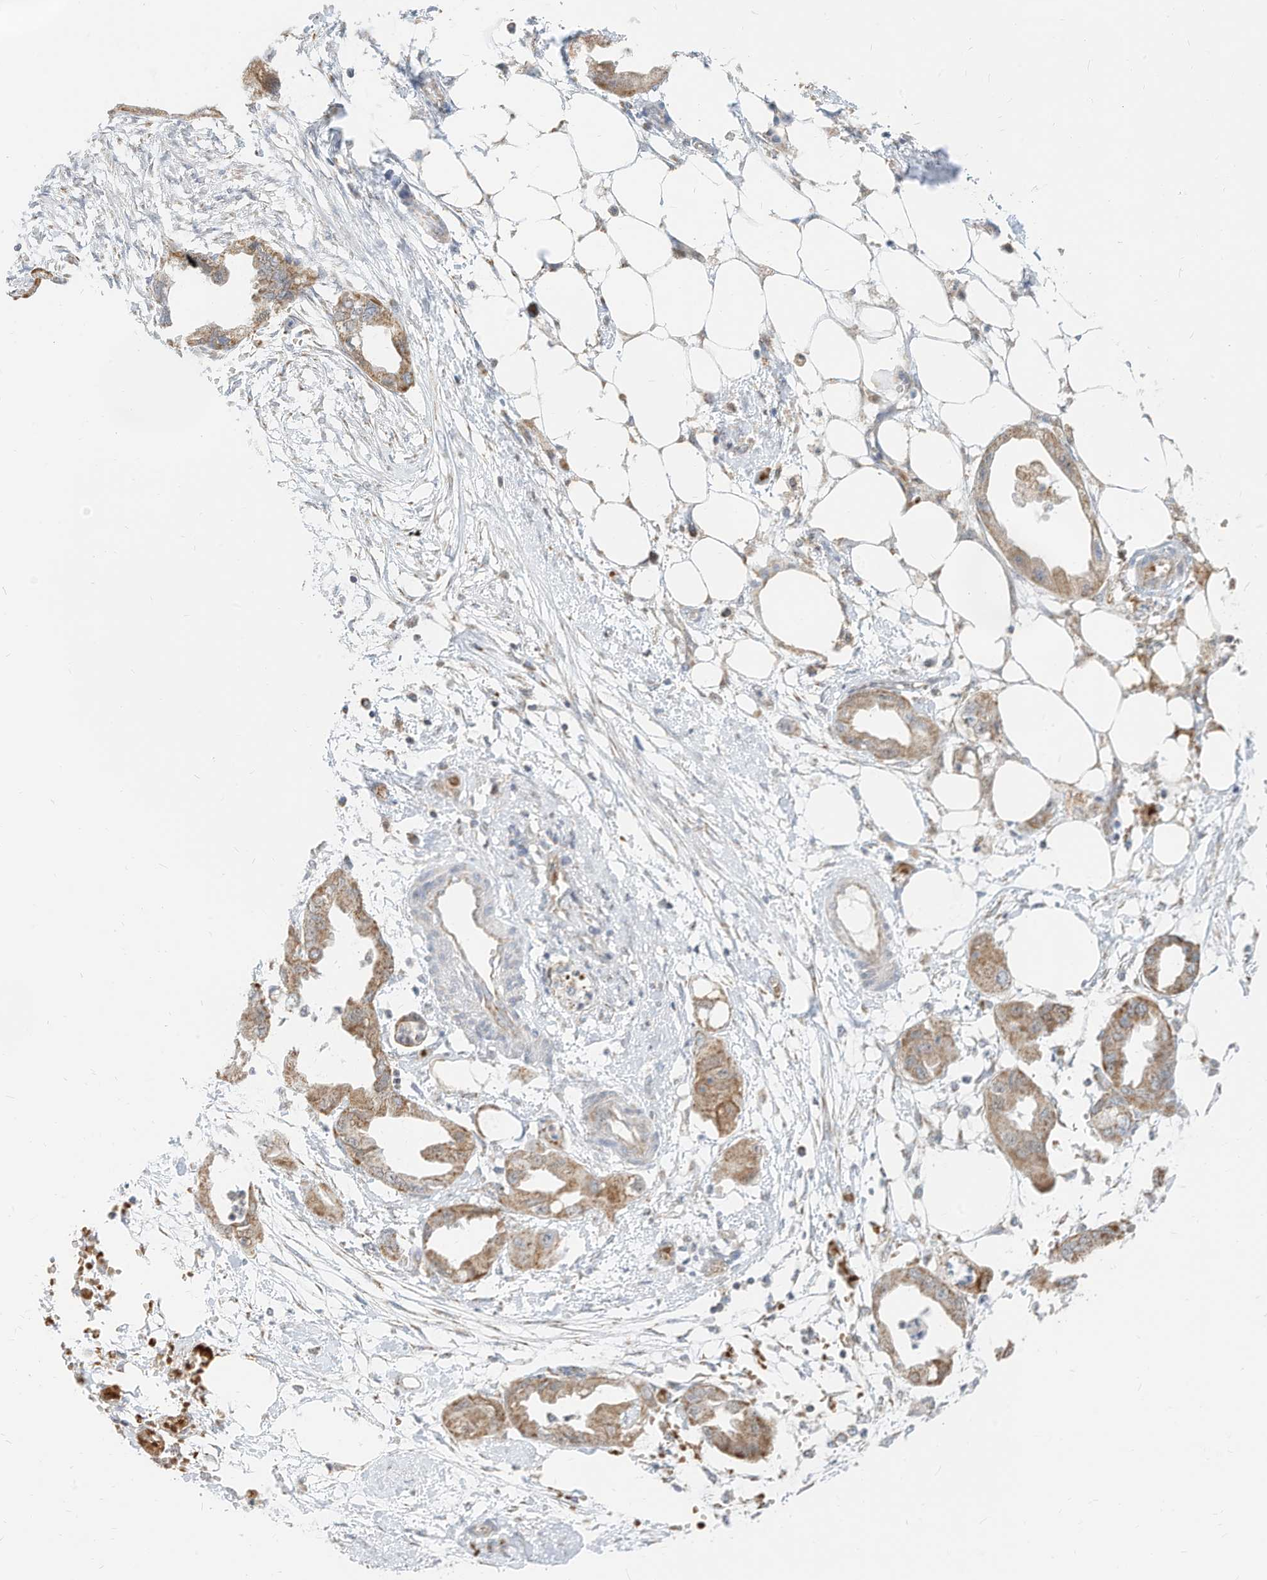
{"staining": {"intensity": "moderate", "quantity": ">75%", "location": "cytoplasmic/membranous"}, "tissue": "endometrial cancer", "cell_type": "Tumor cells", "image_type": "cancer", "snomed": [{"axis": "morphology", "description": "Adenocarcinoma, NOS"}, {"axis": "morphology", "description": "Adenocarcinoma, metastatic, NOS"}, {"axis": "topography", "description": "Adipose tissue"}, {"axis": "topography", "description": "Endometrium"}], "caption": "This is a photomicrograph of immunohistochemistry staining of endometrial cancer, which shows moderate positivity in the cytoplasmic/membranous of tumor cells.", "gene": "MTUS2", "patient": {"sex": "female", "age": 67}}